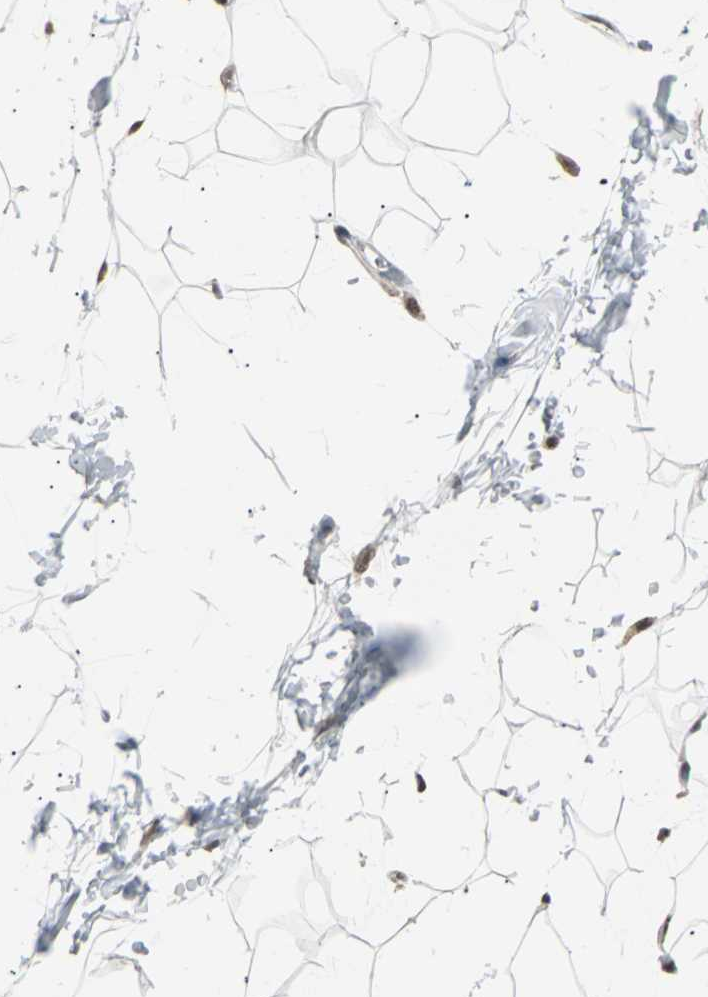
{"staining": {"intensity": "moderate", "quantity": ">75%", "location": "cytoplasmic/membranous,nuclear"}, "tissue": "adipose tissue", "cell_type": "Adipocytes", "image_type": "normal", "snomed": [{"axis": "morphology", "description": "Normal tissue, NOS"}, {"axis": "topography", "description": "Soft tissue"}], "caption": "Immunohistochemistry (IHC) photomicrograph of benign adipose tissue: human adipose tissue stained using immunohistochemistry (IHC) reveals medium levels of moderate protein expression localized specifically in the cytoplasmic/membranous,nuclear of adipocytes, appearing as a cytoplasmic/membranous,nuclear brown color.", "gene": "TERF2IP", "patient": {"sex": "male", "age": 72}}